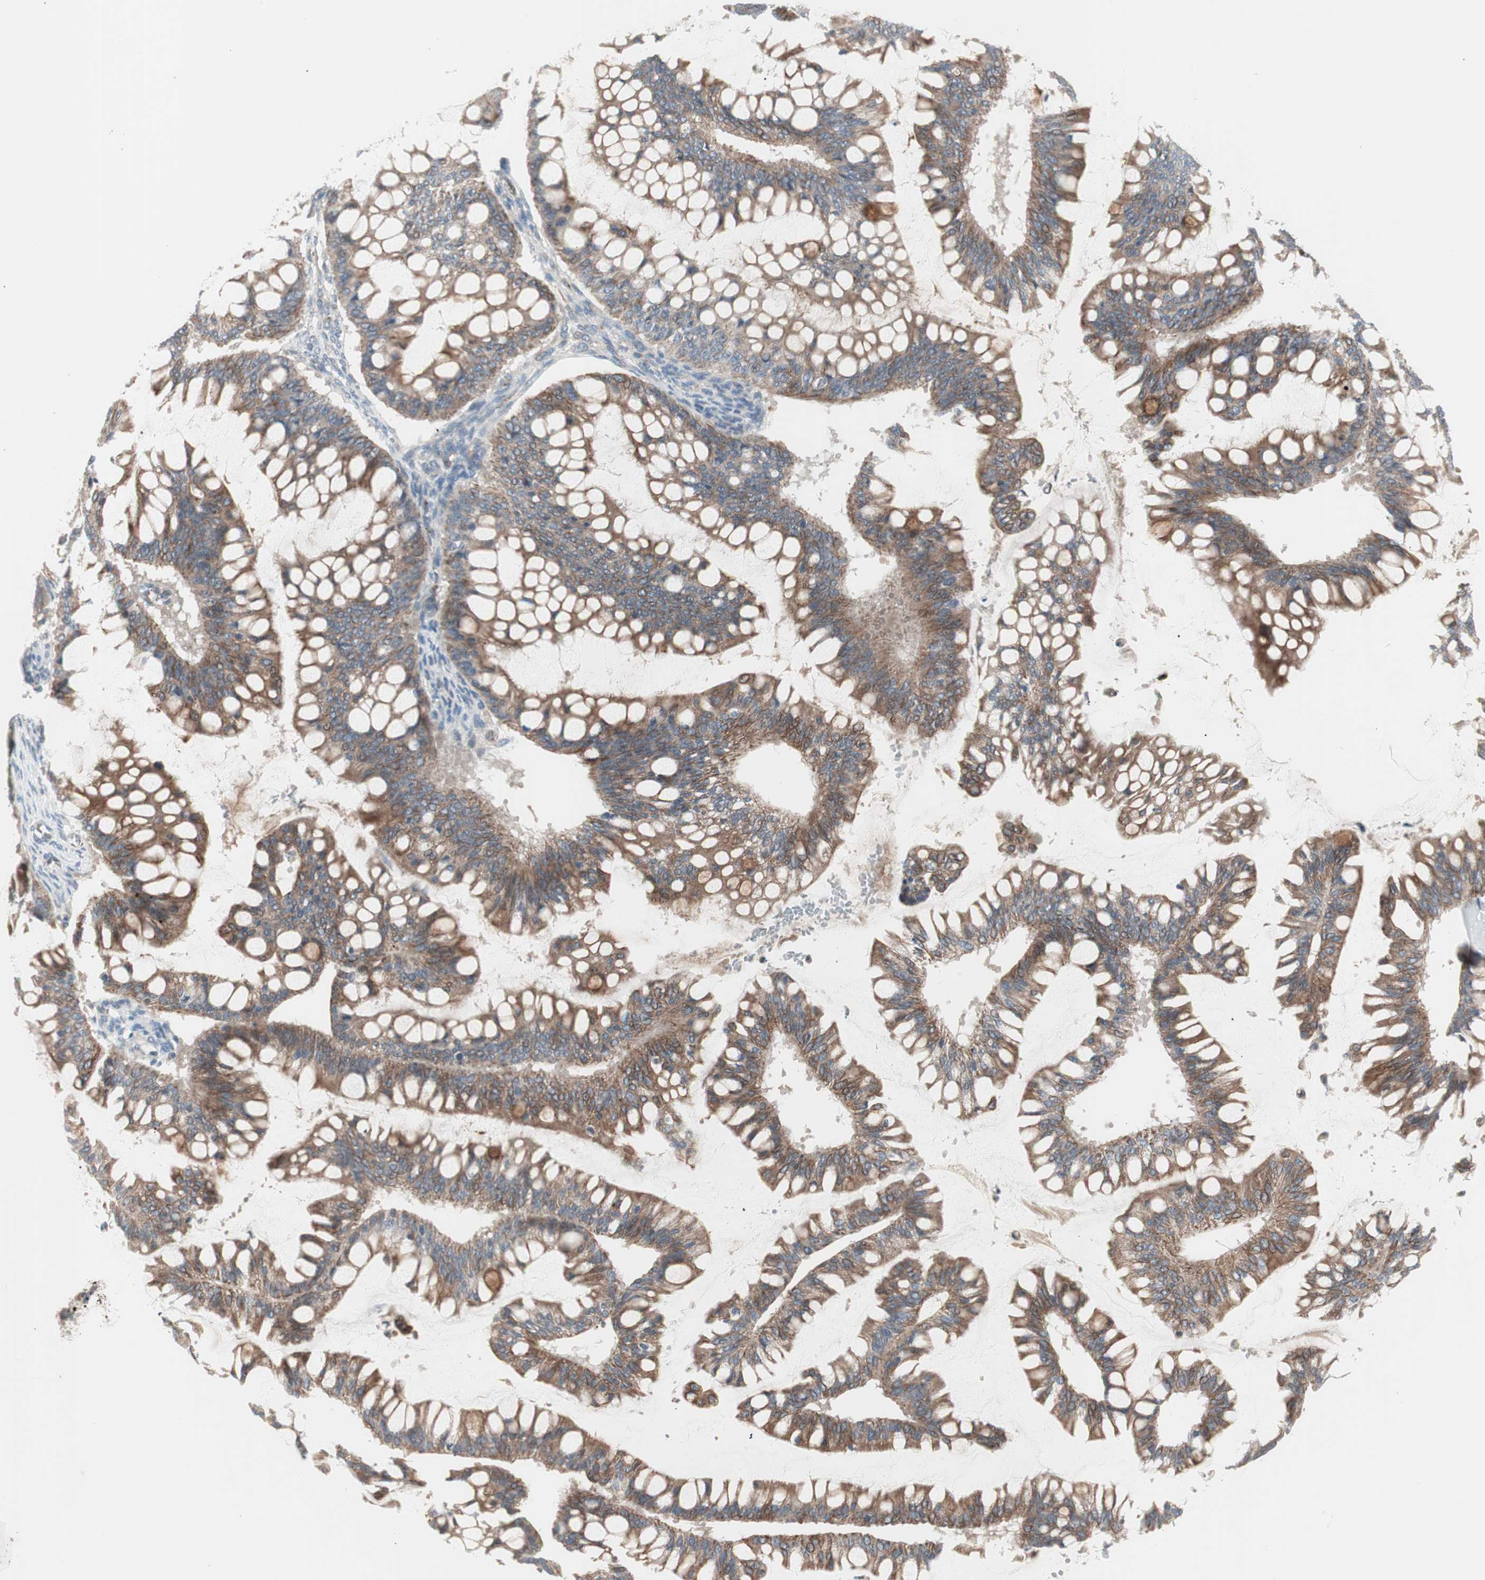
{"staining": {"intensity": "moderate", "quantity": ">75%", "location": "cytoplasmic/membranous"}, "tissue": "ovarian cancer", "cell_type": "Tumor cells", "image_type": "cancer", "snomed": [{"axis": "morphology", "description": "Cystadenocarcinoma, mucinous, NOS"}, {"axis": "topography", "description": "Ovary"}], "caption": "Ovarian cancer stained with a protein marker demonstrates moderate staining in tumor cells.", "gene": "FGFR4", "patient": {"sex": "female", "age": 73}}